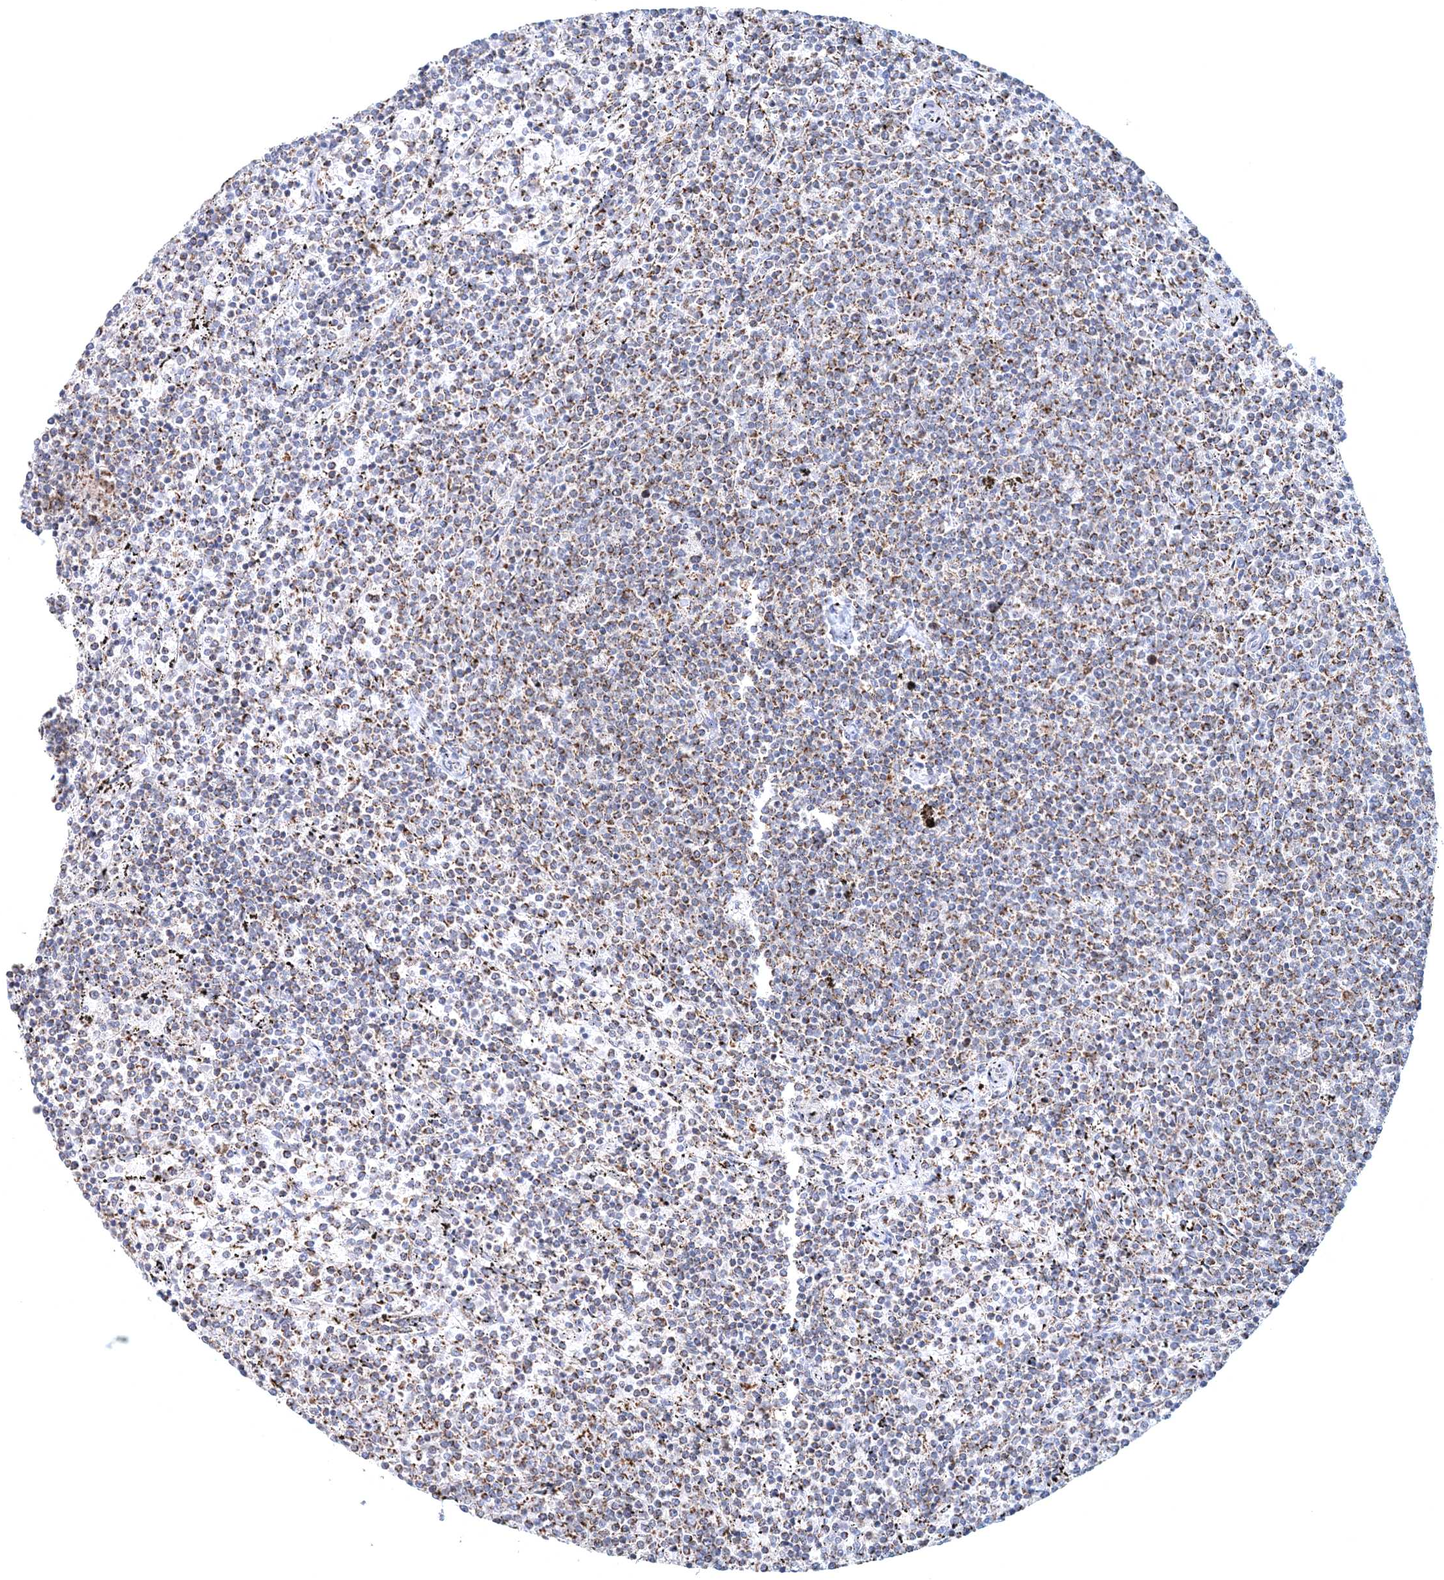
{"staining": {"intensity": "moderate", "quantity": "25%-75%", "location": "cytoplasmic/membranous"}, "tissue": "lymphoma", "cell_type": "Tumor cells", "image_type": "cancer", "snomed": [{"axis": "morphology", "description": "Malignant lymphoma, non-Hodgkin's type, Low grade"}, {"axis": "topography", "description": "Spleen"}], "caption": "This photomicrograph shows IHC staining of human lymphoma, with medium moderate cytoplasmic/membranous expression in approximately 25%-75% of tumor cells.", "gene": "RNF150", "patient": {"sex": "female", "age": 50}}